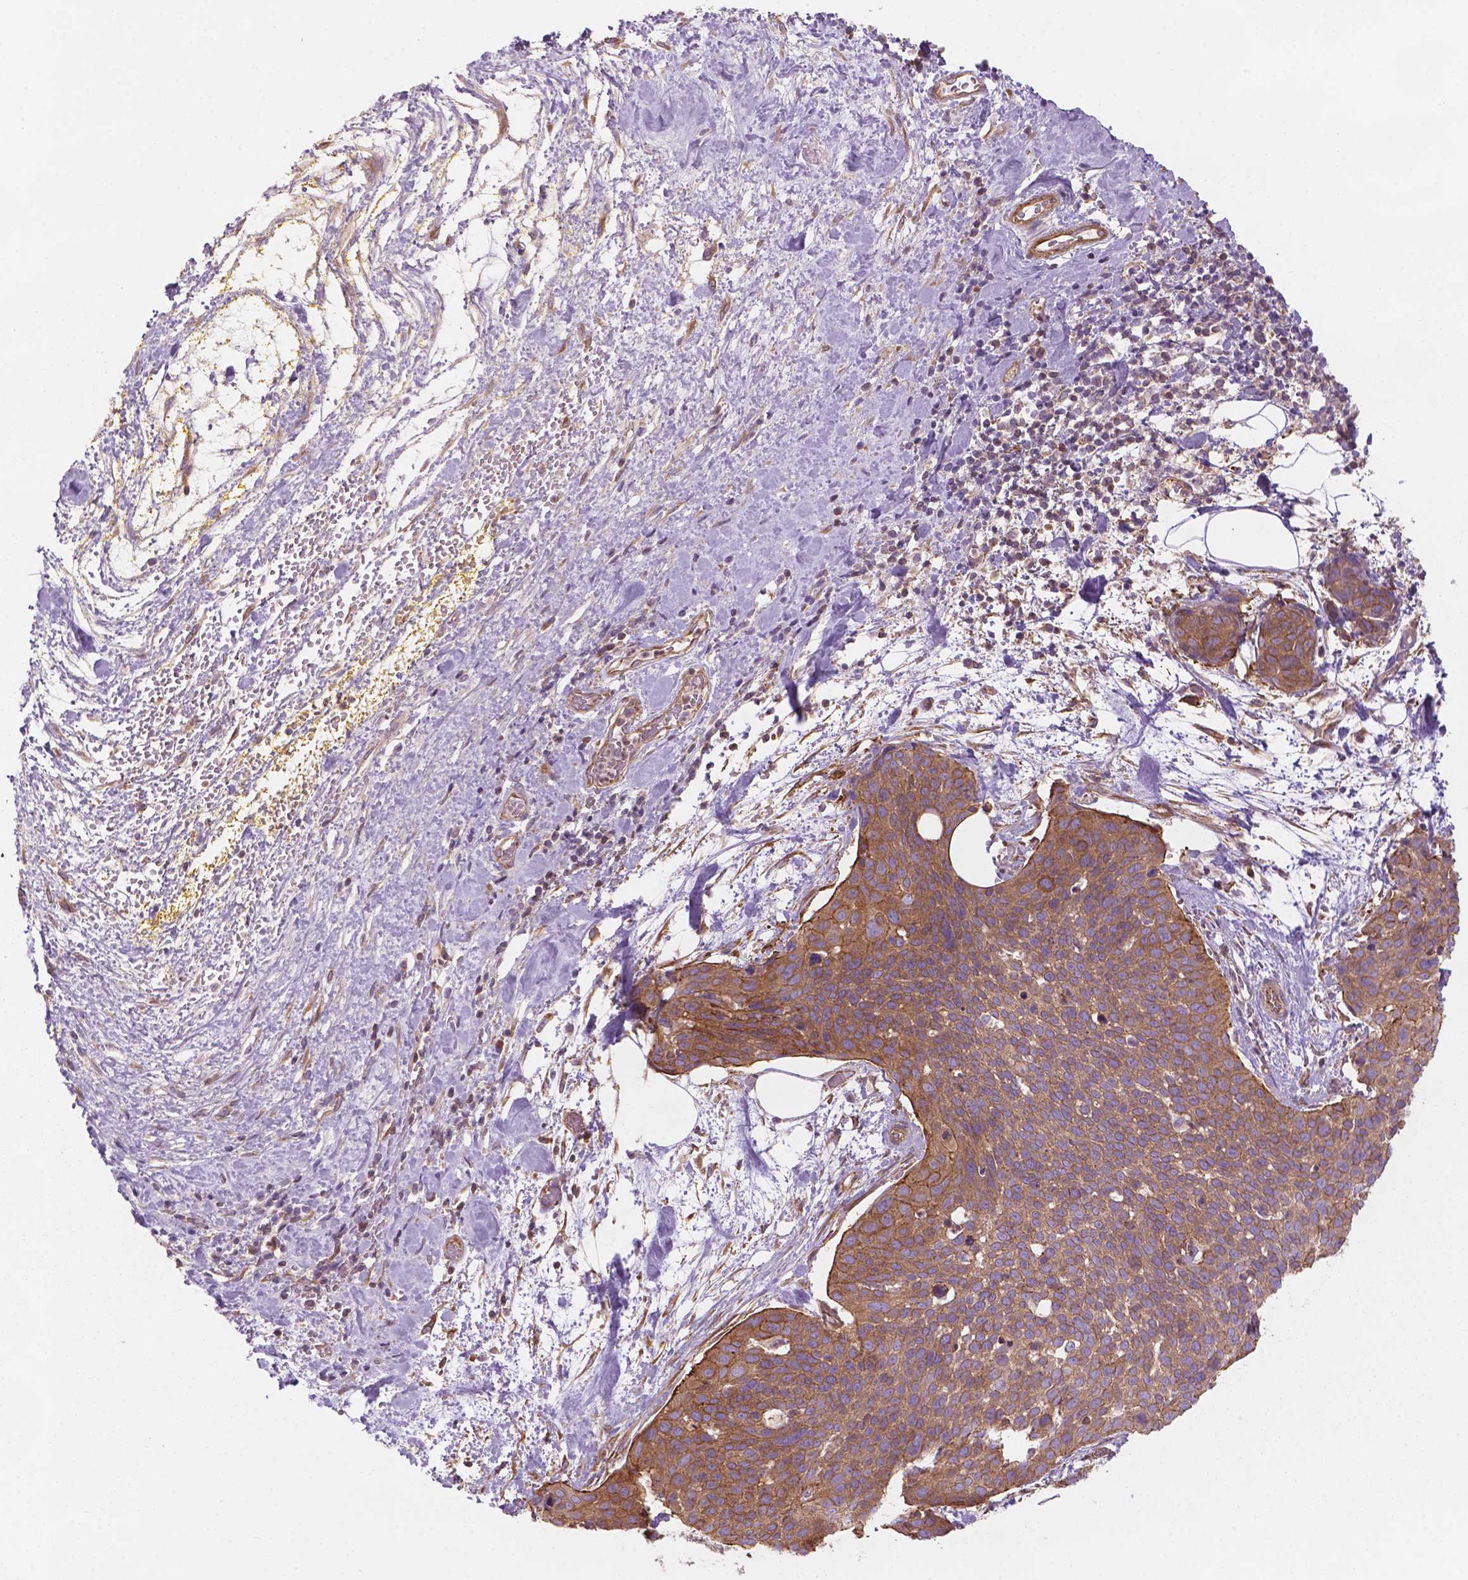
{"staining": {"intensity": "moderate", "quantity": "25%-75%", "location": "cytoplasmic/membranous"}, "tissue": "cervical cancer", "cell_type": "Tumor cells", "image_type": "cancer", "snomed": [{"axis": "morphology", "description": "Squamous cell carcinoma, NOS"}, {"axis": "topography", "description": "Cervix"}], "caption": "Tumor cells reveal moderate cytoplasmic/membranous positivity in approximately 25%-75% of cells in cervical cancer.", "gene": "SURF4", "patient": {"sex": "female", "age": 39}}